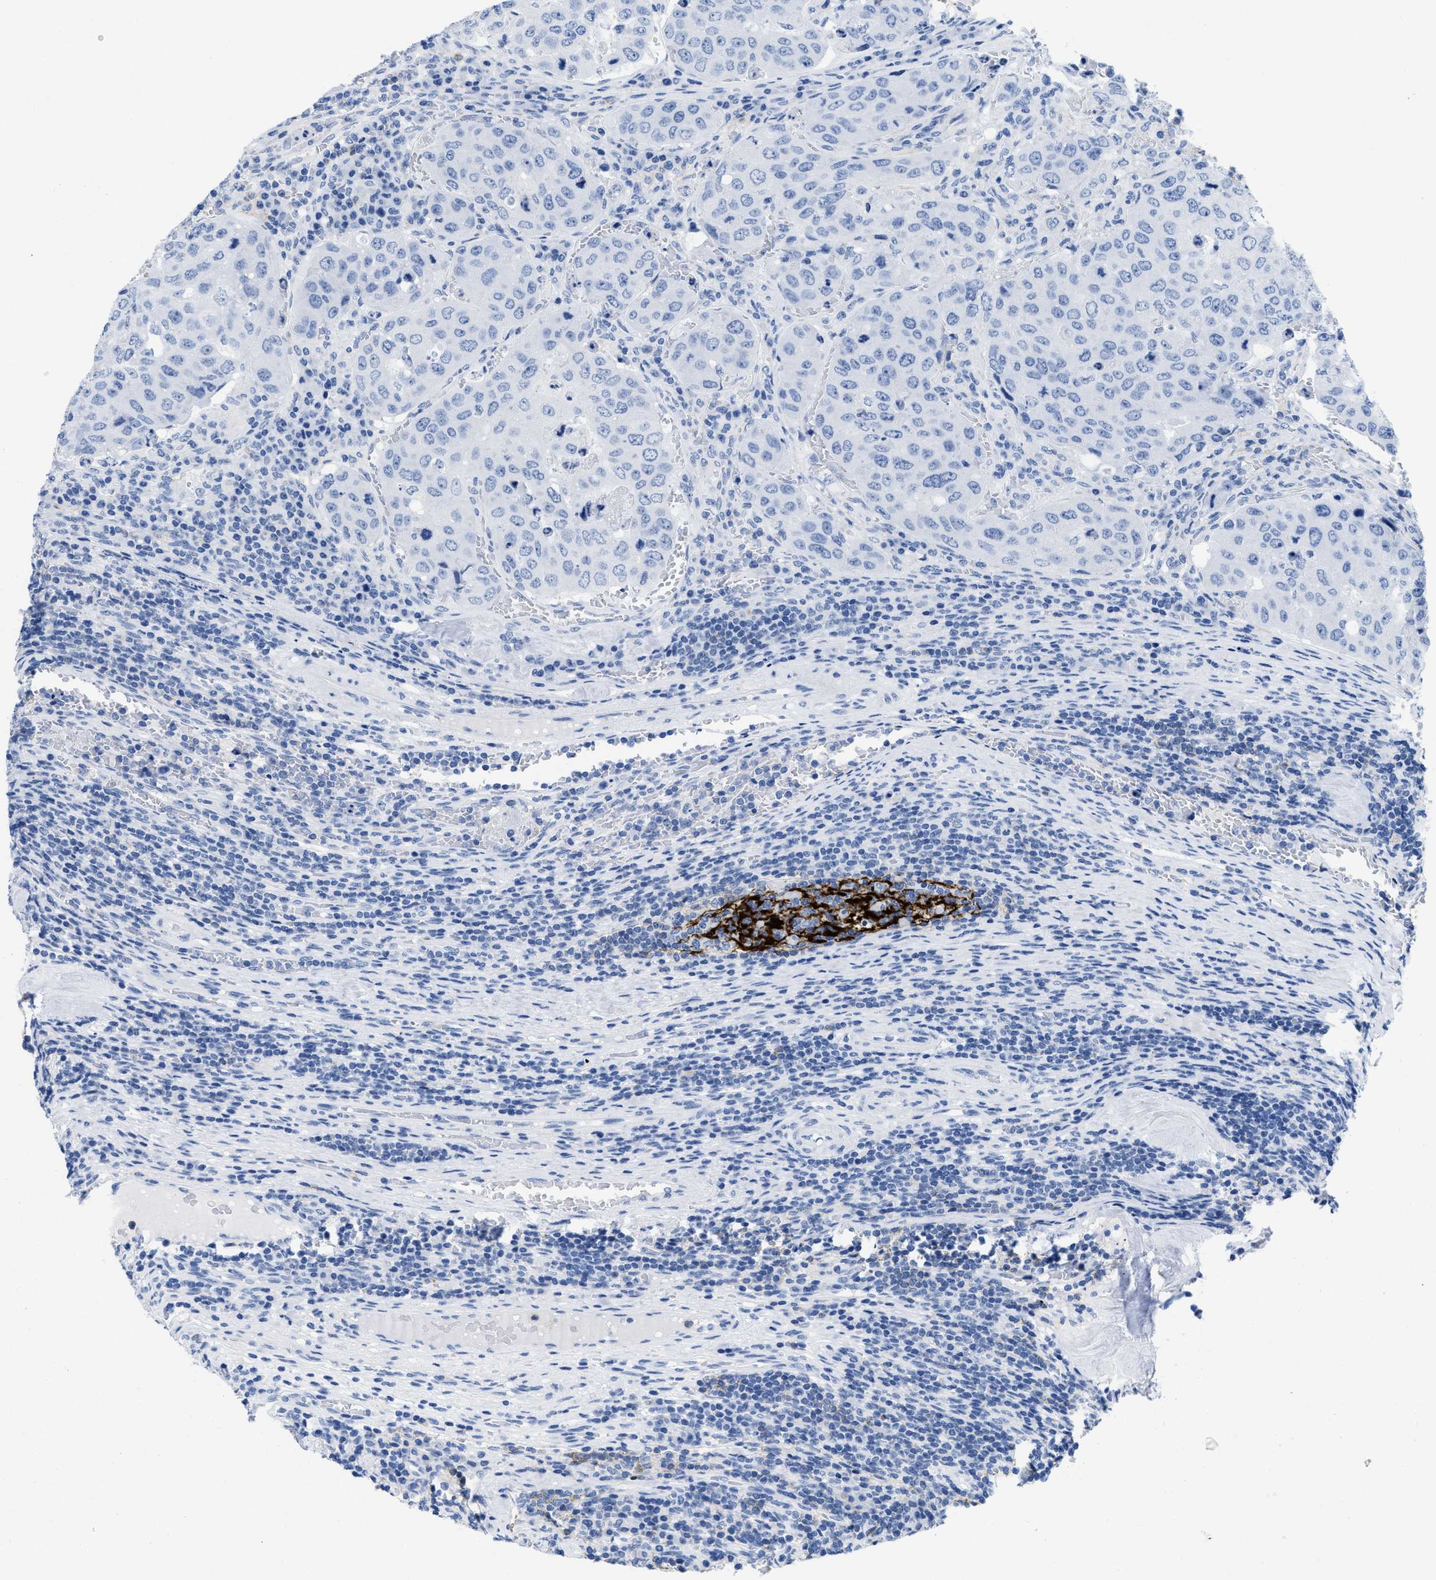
{"staining": {"intensity": "negative", "quantity": "none", "location": "none"}, "tissue": "urothelial cancer", "cell_type": "Tumor cells", "image_type": "cancer", "snomed": [{"axis": "morphology", "description": "Urothelial carcinoma, High grade"}, {"axis": "topography", "description": "Lymph node"}, {"axis": "topography", "description": "Urinary bladder"}], "caption": "Tumor cells show no significant expression in urothelial carcinoma (high-grade).", "gene": "CR1", "patient": {"sex": "male", "age": 51}}